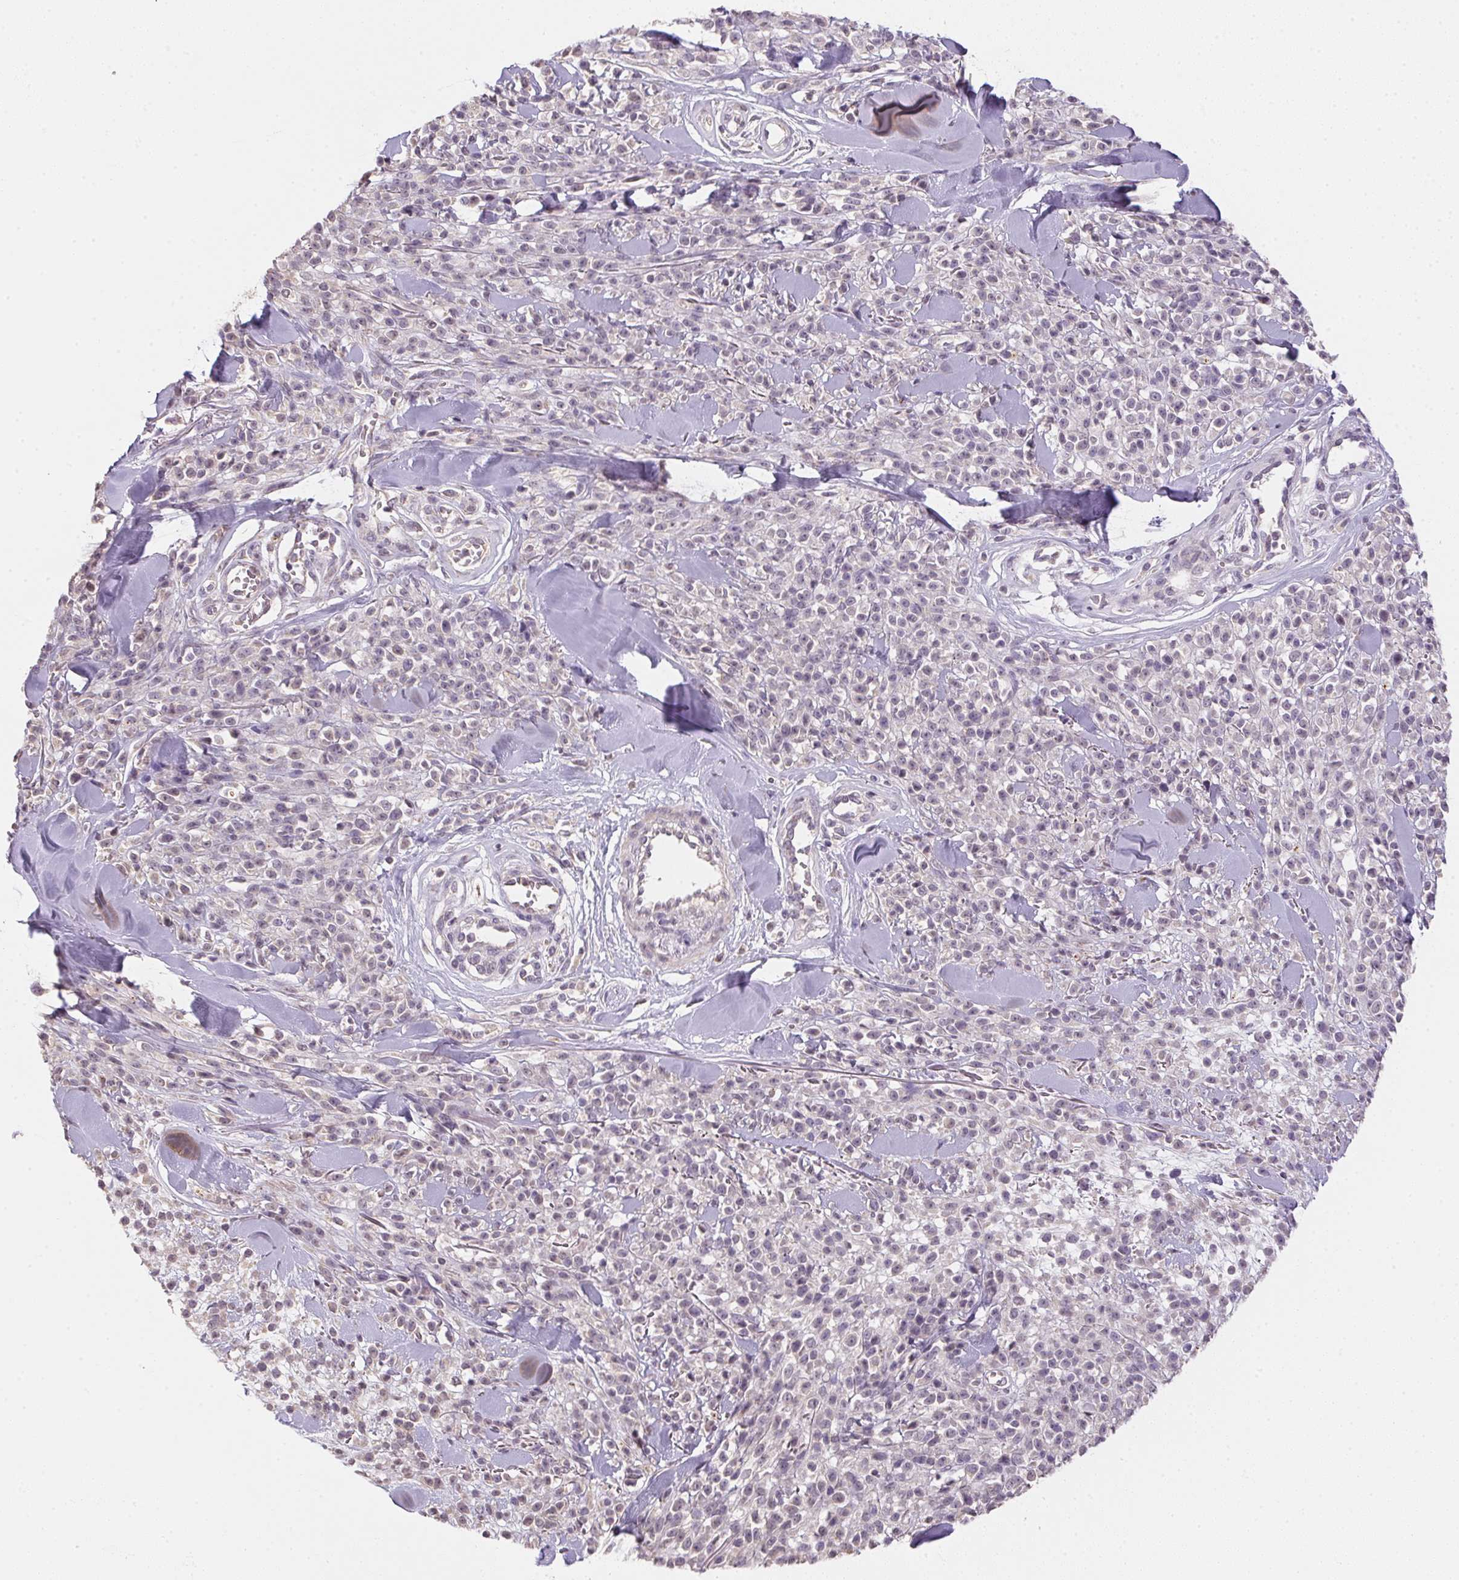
{"staining": {"intensity": "negative", "quantity": "none", "location": "none"}, "tissue": "melanoma", "cell_type": "Tumor cells", "image_type": "cancer", "snomed": [{"axis": "morphology", "description": "Malignant melanoma, NOS"}, {"axis": "topography", "description": "Skin"}, {"axis": "topography", "description": "Skin of trunk"}], "caption": "This image is of melanoma stained with IHC to label a protein in brown with the nuclei are counter-stained blue. There is no positivity in tumor cells. (DAB IHC, high magnification).", "gene": "ALDH8A1", "patient": {"sex": "male", "age": 74}}